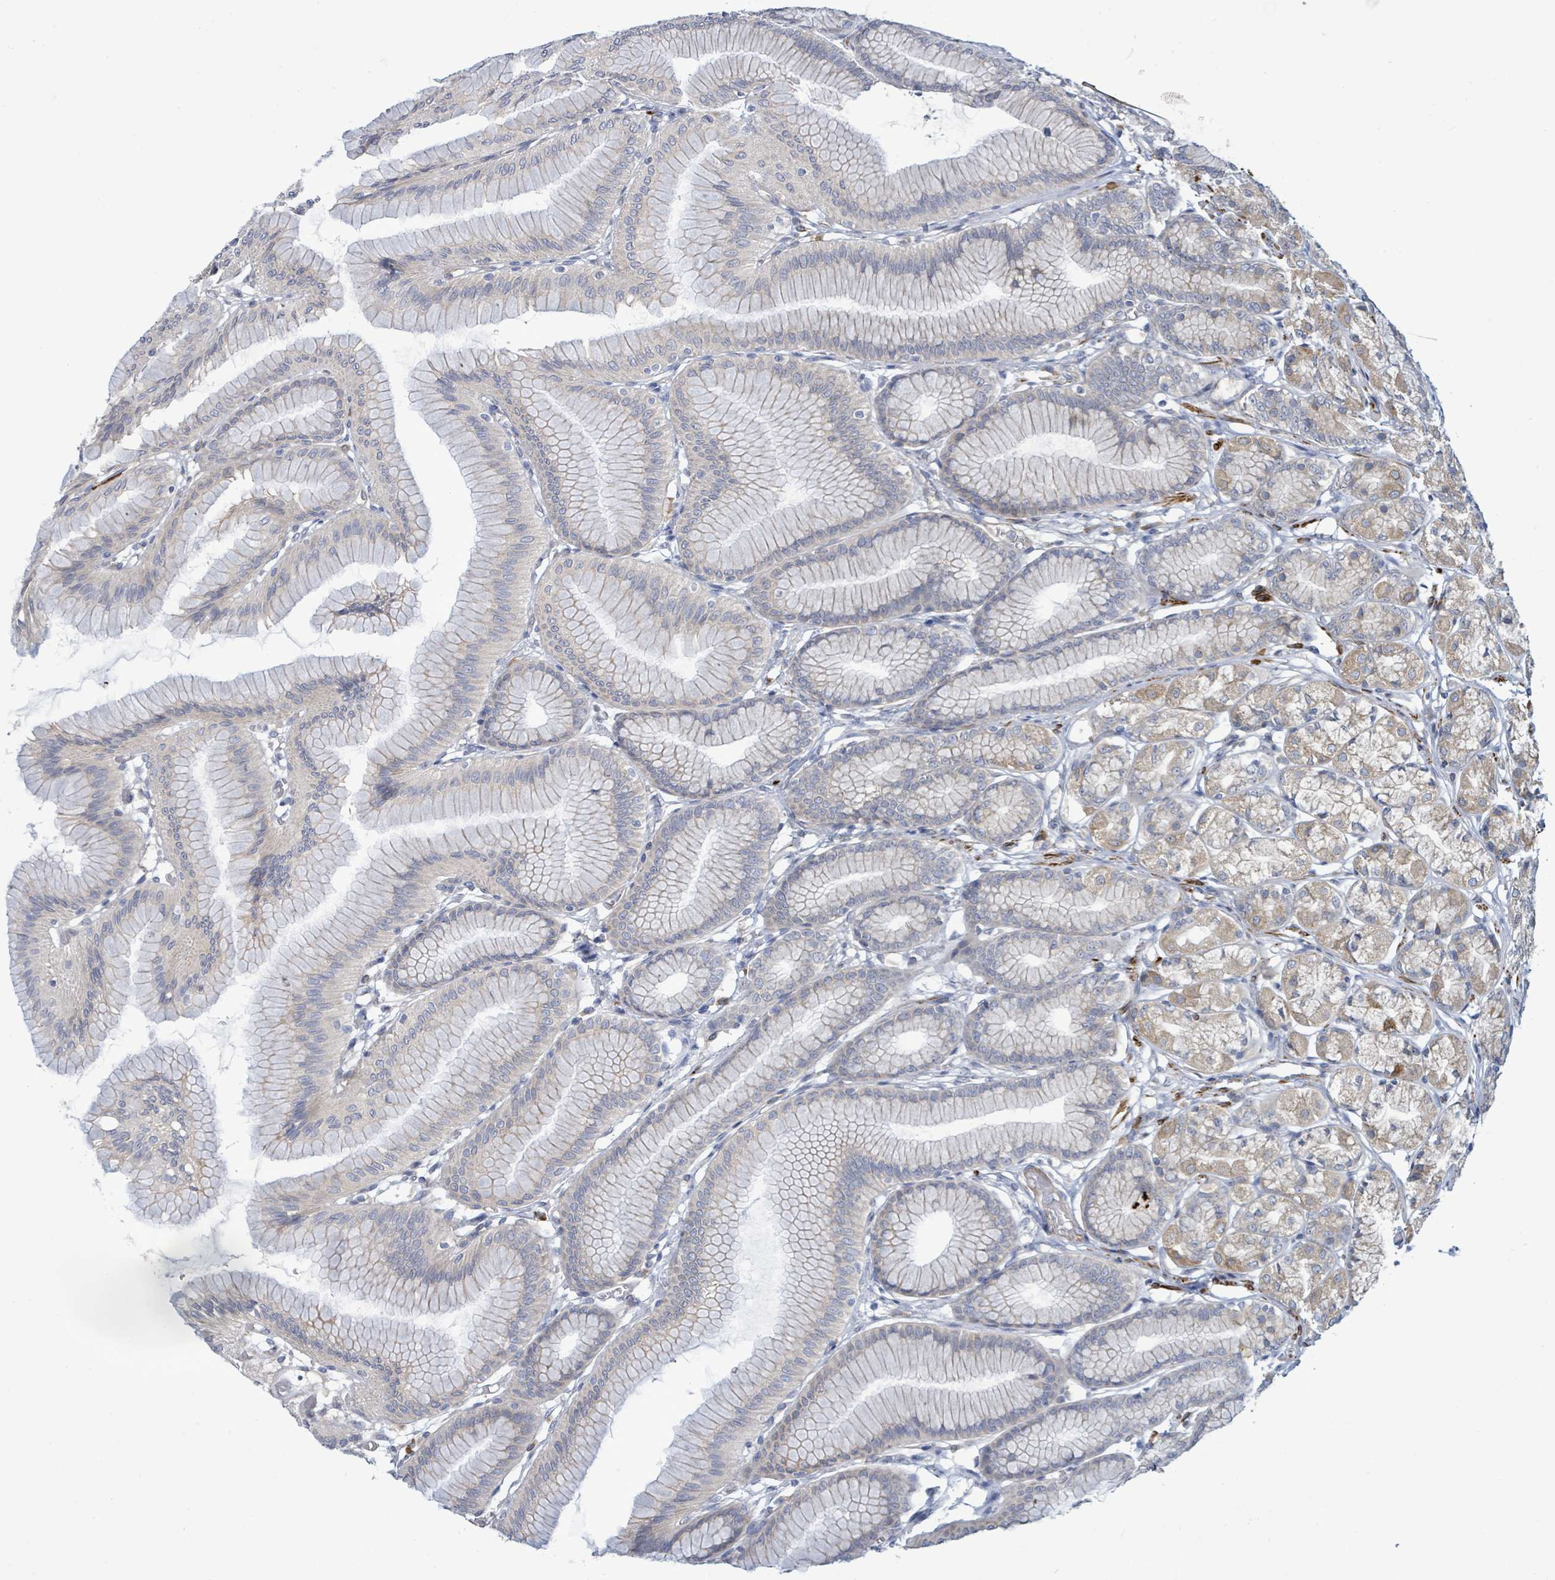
{"staining": {"intensity": "moderate", "quantity": "25%-75%", "location": "cytoplasmic/membranous"}, "tissue": "stomach", "cell_type": "Glandular cells", "image_type": "normal", "snomed": [{"axis": "morphology", "description": "Normal tissue, NOS"}, {"axis": "morphology", "description": "Adenocarcinoma, NOS"}, {"axis": "morphology", "description": "Adenocarcinoma, High grade"}, {"axis": "topography", "description": "Stomach, upper"}, {"axis": "topography", "description": "Stomach"}], "caption": "Protein expression by immunohistochemistry displays moderate cytoplasmic/membranous expression in about 25%-75% of glandular cells in benign stomach.", "gene": "SIRPB1", "patient": {"sex": "female", "age": 65}}